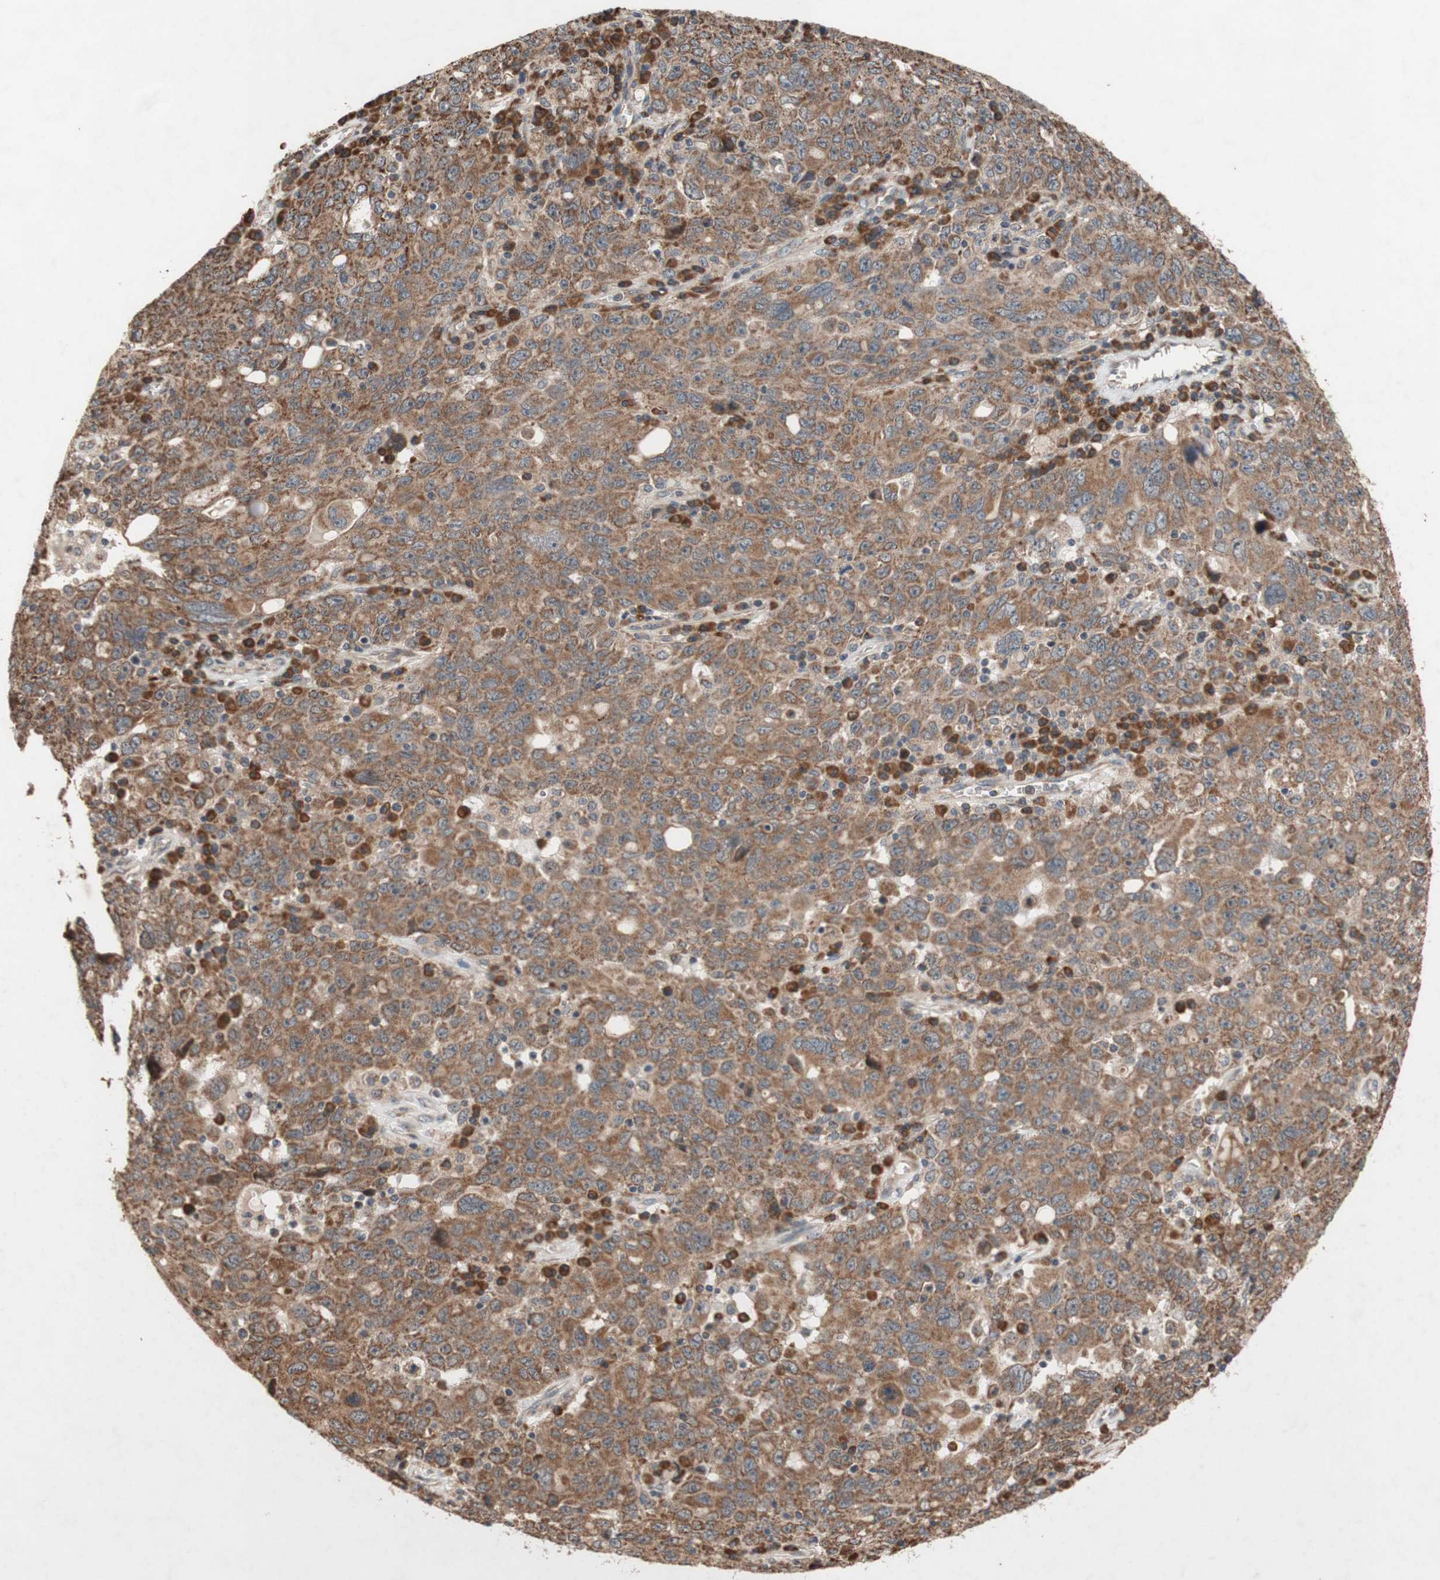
{"staining": {"intensity": "moderate", "quantity": ">75%", "location": "cytoplasmic/membranous"}, "tissue": "ovarian cancer", "cell_type": "Tumor cells", "image_type": "cancer", "snomed": [{"axis": "morphology", "description": "Carcinoma, endometroid"}, {"axis": "topography", "description": "Ovary"}], "caption": "Moderate cytoplasmic/membranous positivity for a protein is appreciated in approximately >75% of tumor cells of ovarian cancer (endometroid carcinoma) using IHC.", "gene": "DDOST", "patient": {"sex": "female", "age": 62}}